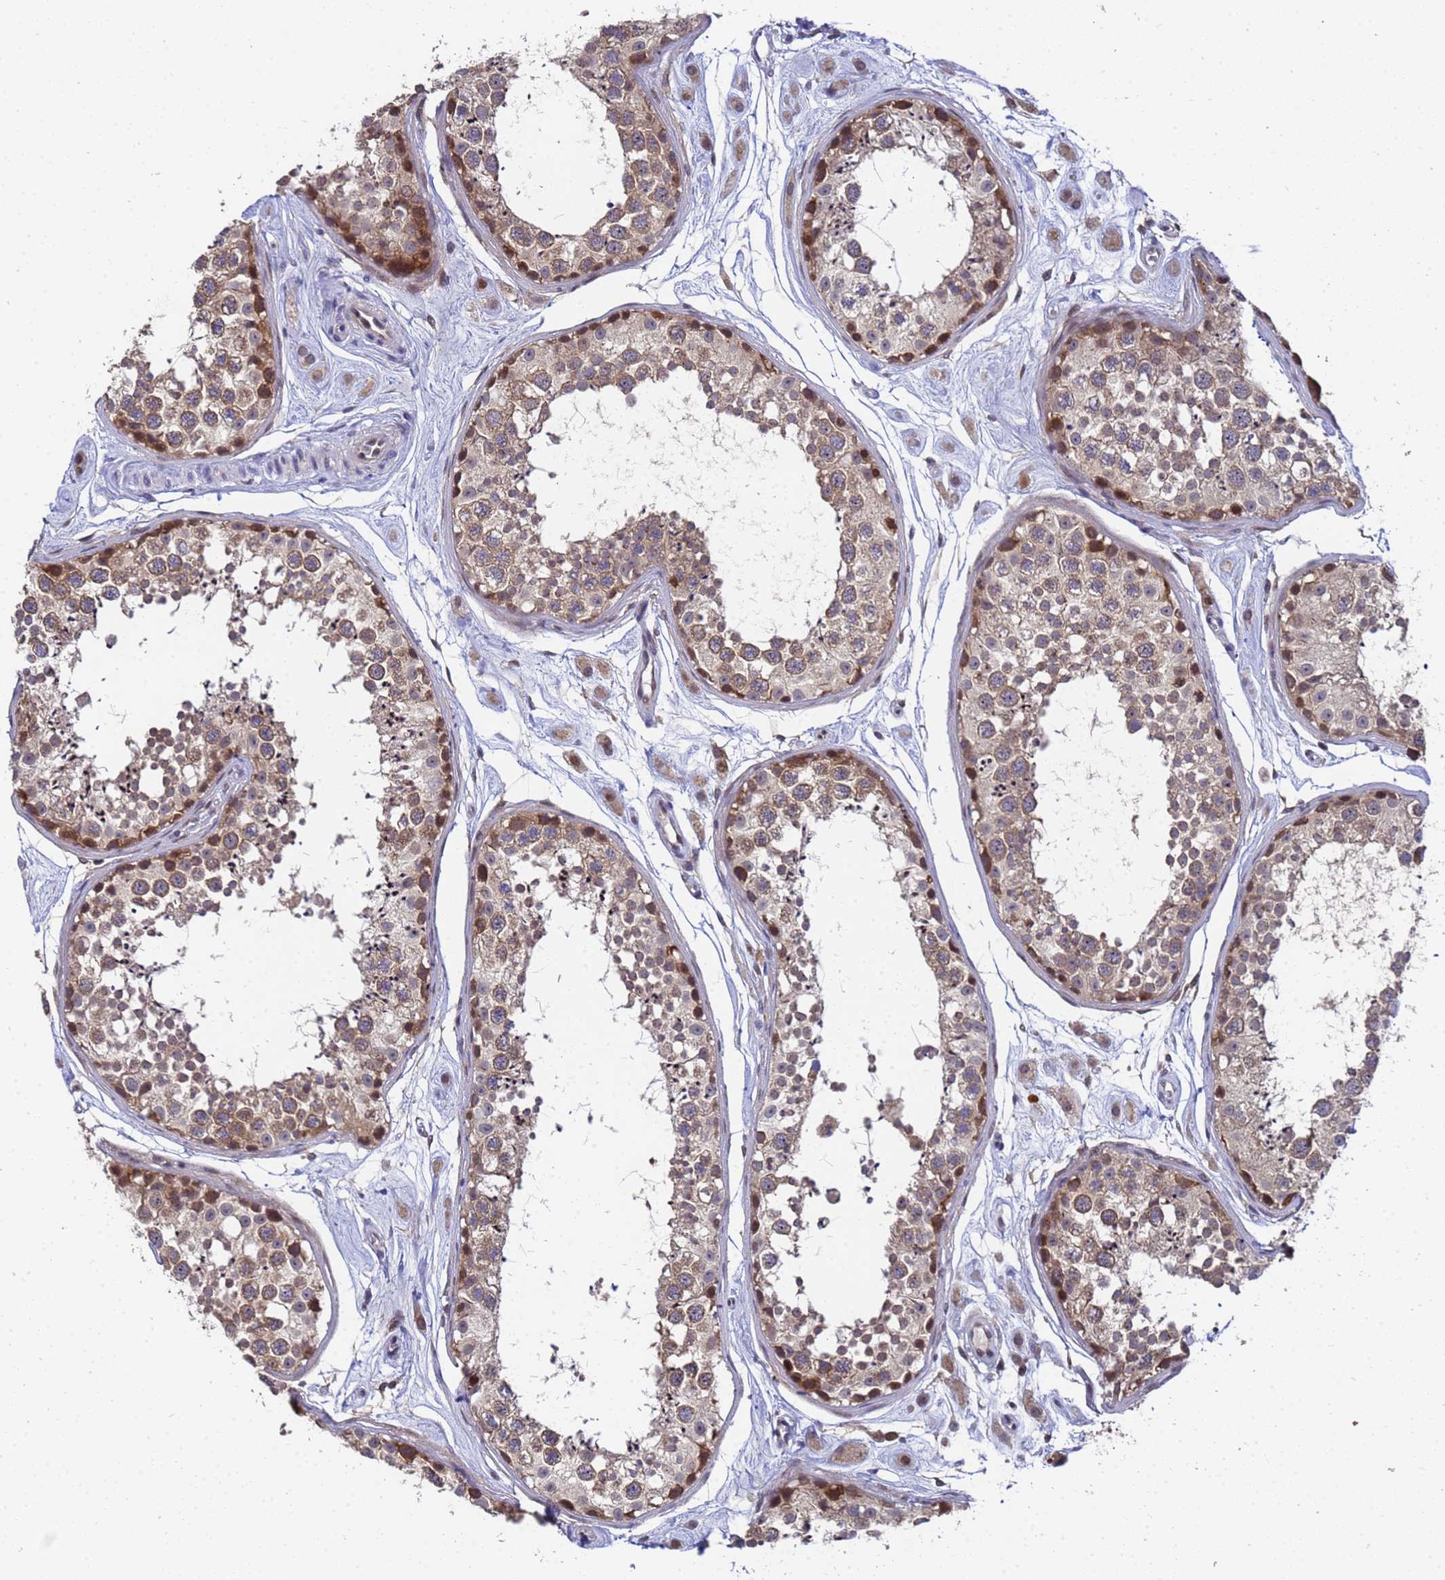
{"staining": {"intensity": "strong", "quantity": "25%-75%", "location": "cytoplasmic/membranous"}, "tissue": "testis", "cell_type": "Cells in seminiferous ducts", "image_type": "normal", "snomed": [{"axis": "morphology", "description": "Normal tissue, NOS"}, {"axis": "topography", "description": "Testis"}], "caption": "Testis stained with DAB immunohistochemistry displays high levels of strong cytoplasmic/membranous staining in about 25%-75% of cells in seminiferous ducts. (DAB IHC, brown staining for protein, blue staining for nuclei).", "gene": "ANAPC13", "patient": {"sex": "male", "age": 25}}